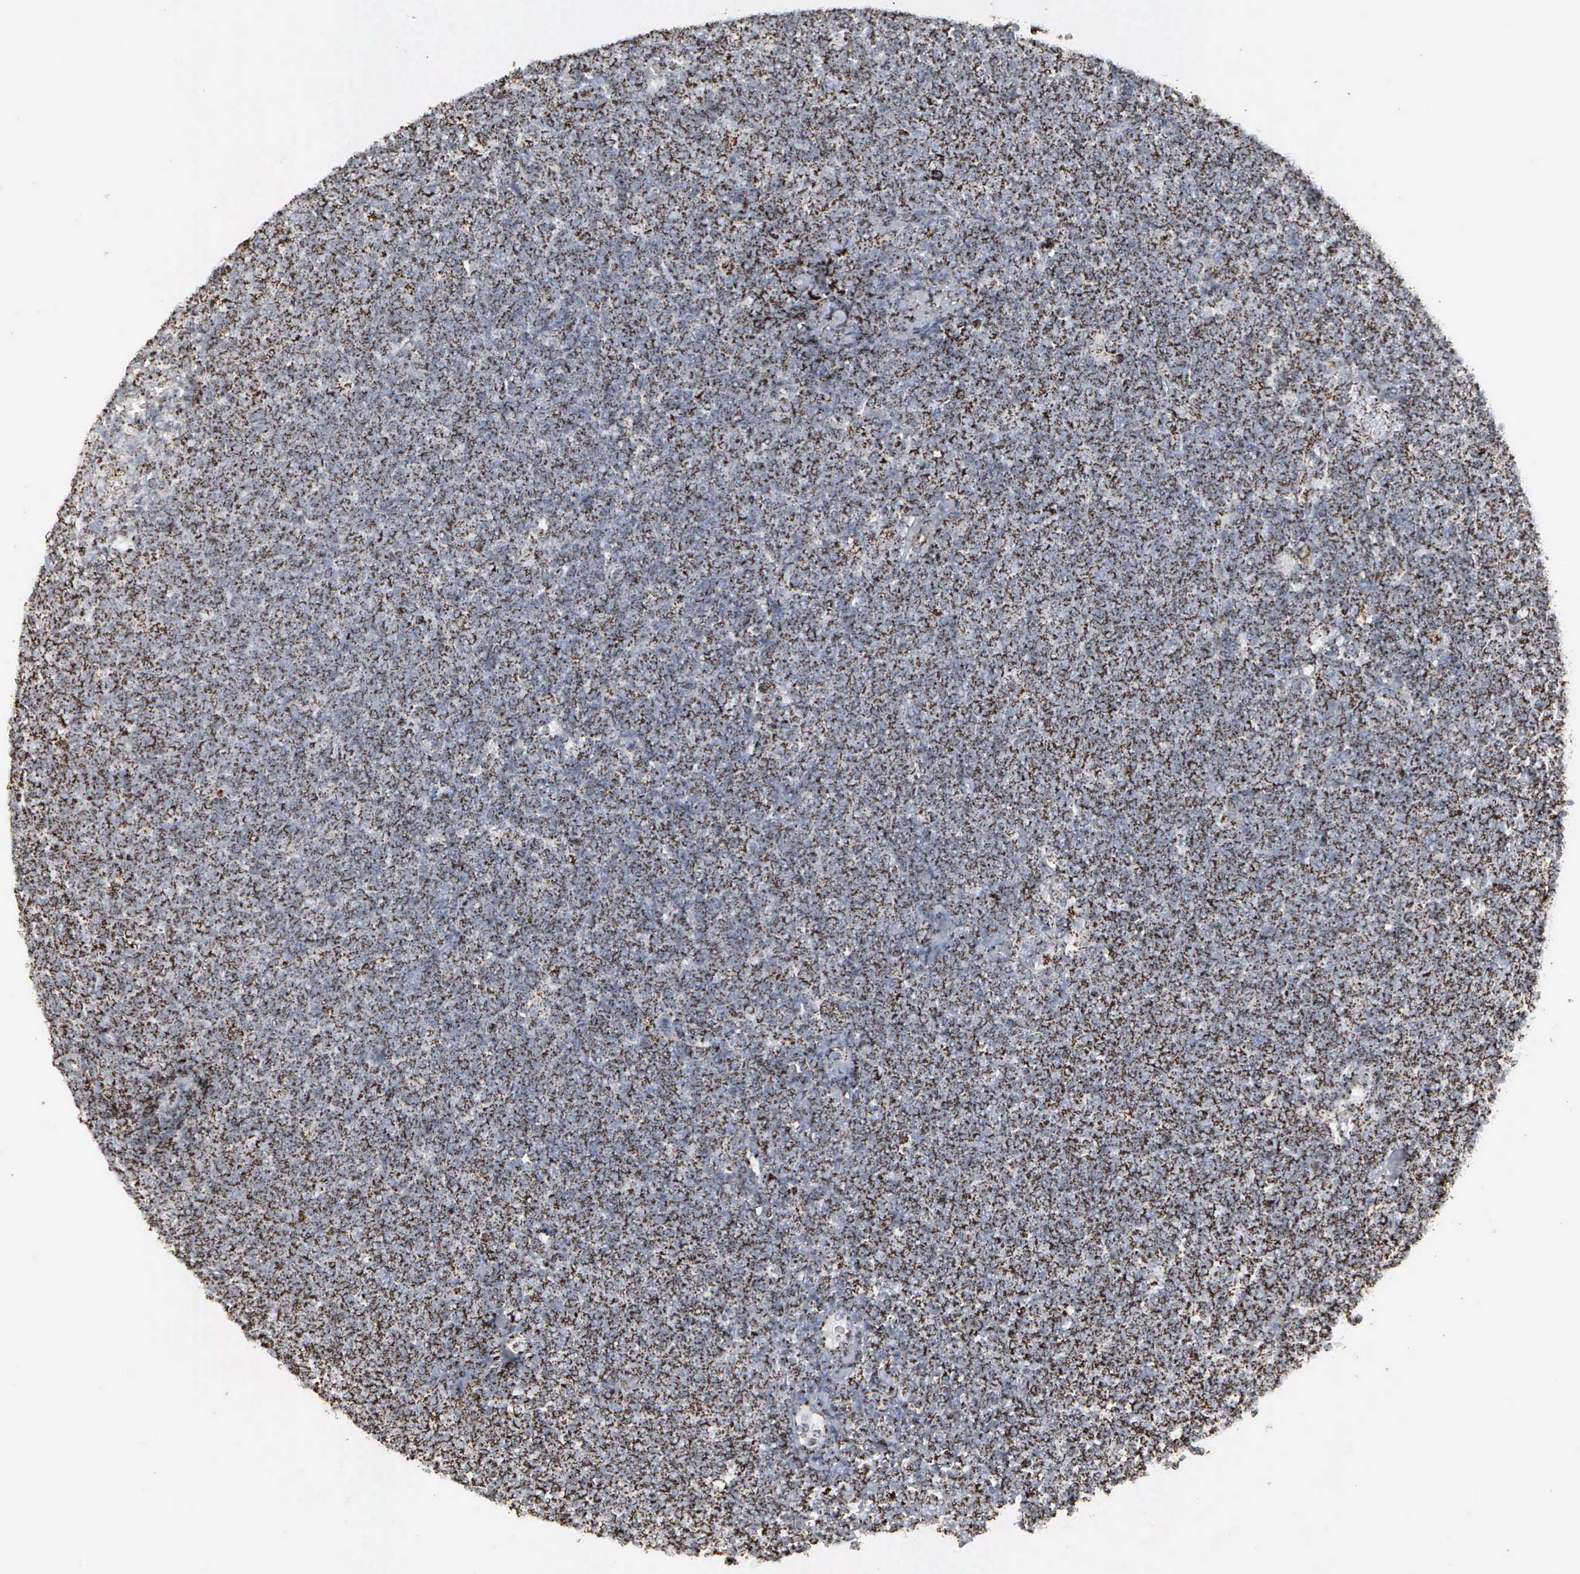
{"staining": {"intensity": "strong", "quantity": ">75%", "location": "cytoplasmic/membranous"}, "tissue": "lymphoma", "cell_type": "Tumor cells", "image_type": "cancer", "snomed": [{"axis": "morphology", "description": "Malignant lymphoma, non-Hodgkin's type, Low grade"}, {"axis": "topography", "description": "Lymph node"}], "caption": "High-magnification brightfield microscopy of lymphoma stained with DAB (3,3'-diaminobenzidine) (brown) and counterstained with hematoxylin (blue). tumor cells exhibit strong cytoplasmic/membranous staining is appreciated in about>75% of cells.", "gene": "HSPA9", "patient": {"sex": "male", "age": 65}}